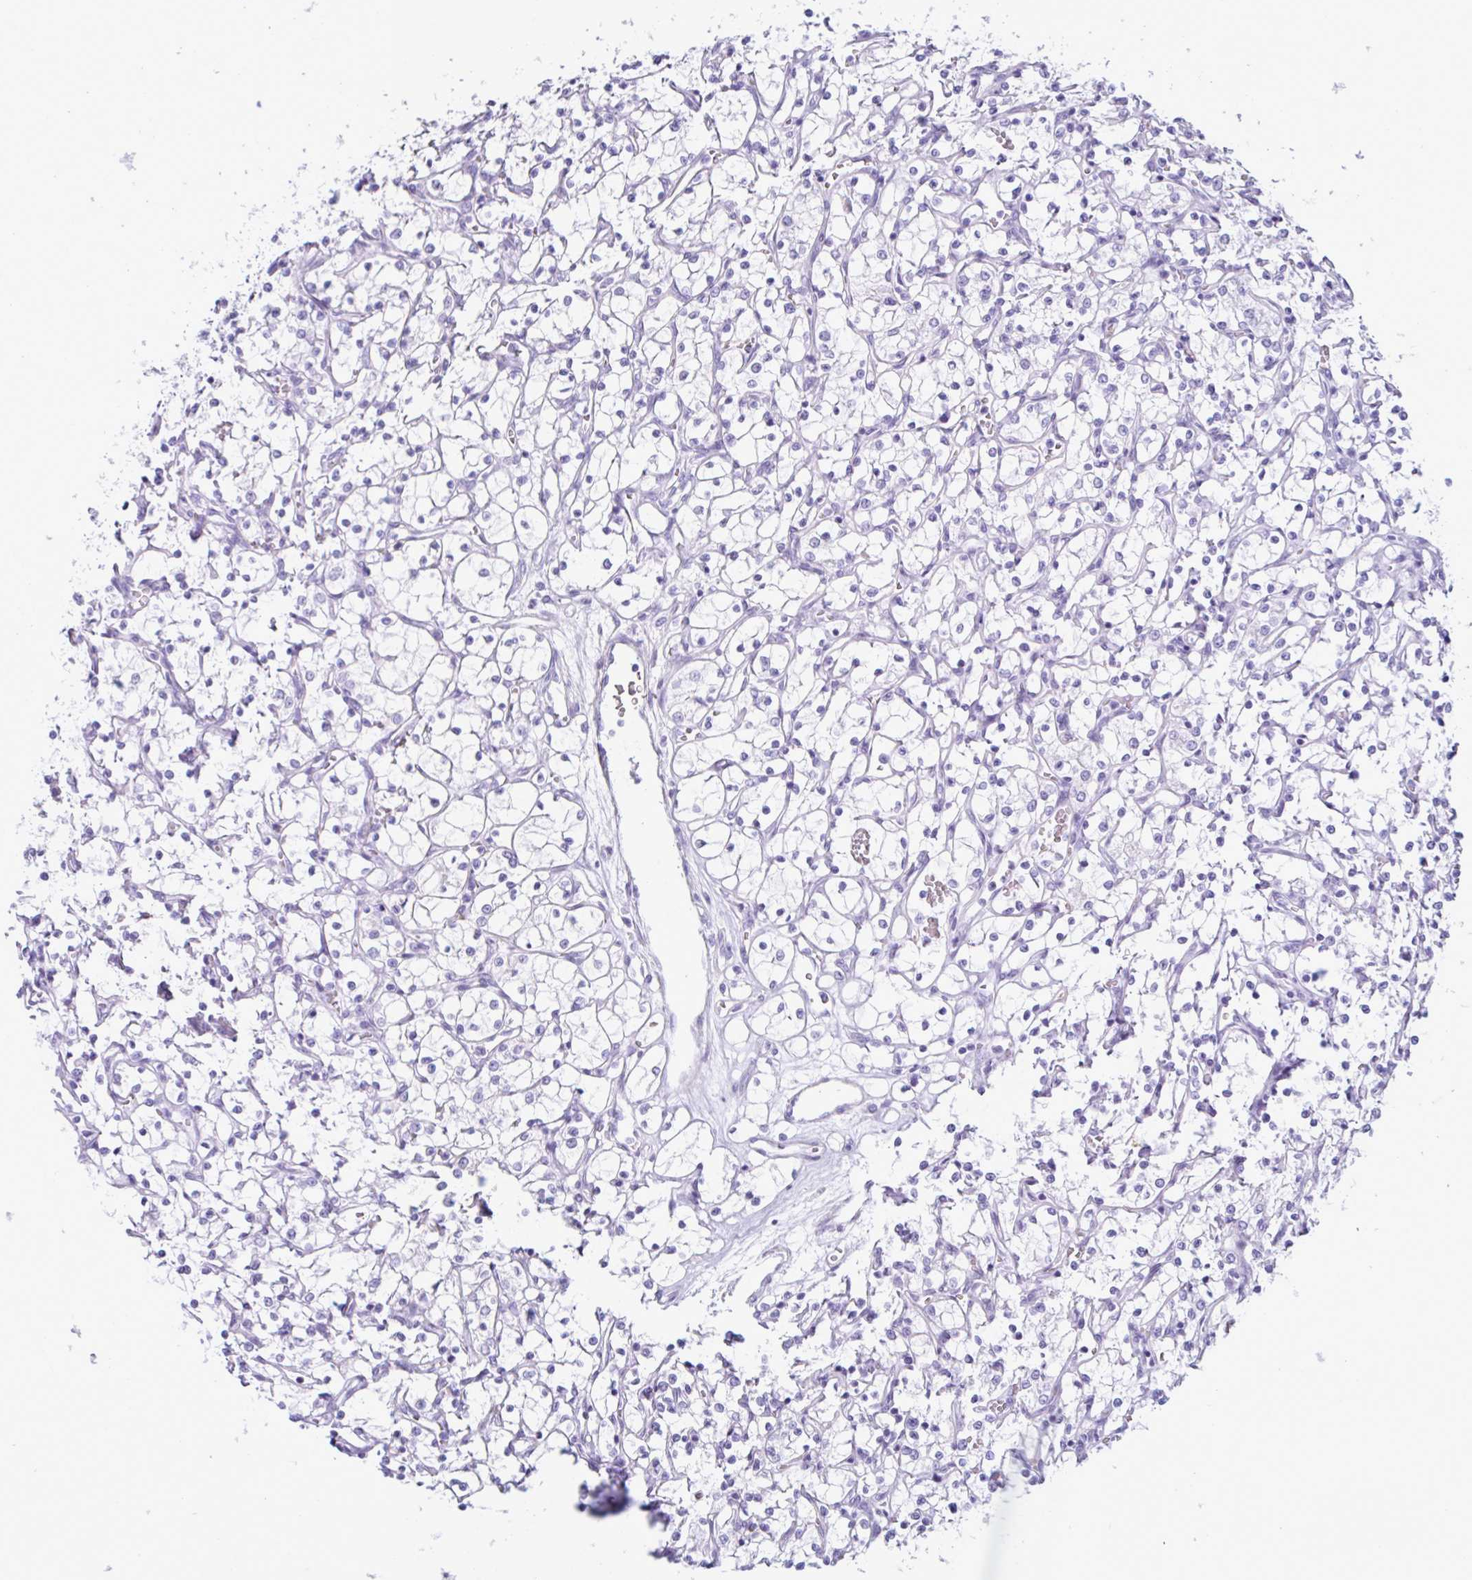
{"staining": {"intensity": "negative", "quantity": "none", "location": "none"}, "tissue": "renal cancer", "cell_type": "Tumor cells", "image_type": "cancer", "snomed": [{"axis": "morphology", "description": "Adenocarcinoma, NOS"}, {"axis": "topography", "description": "Kidney"}], "caption": "Tumor cells are negative for brown protein staining in renal adenocarcinoma.", "gene": "MRGPRG", "patient": {"sex": "female", "age": 69}}